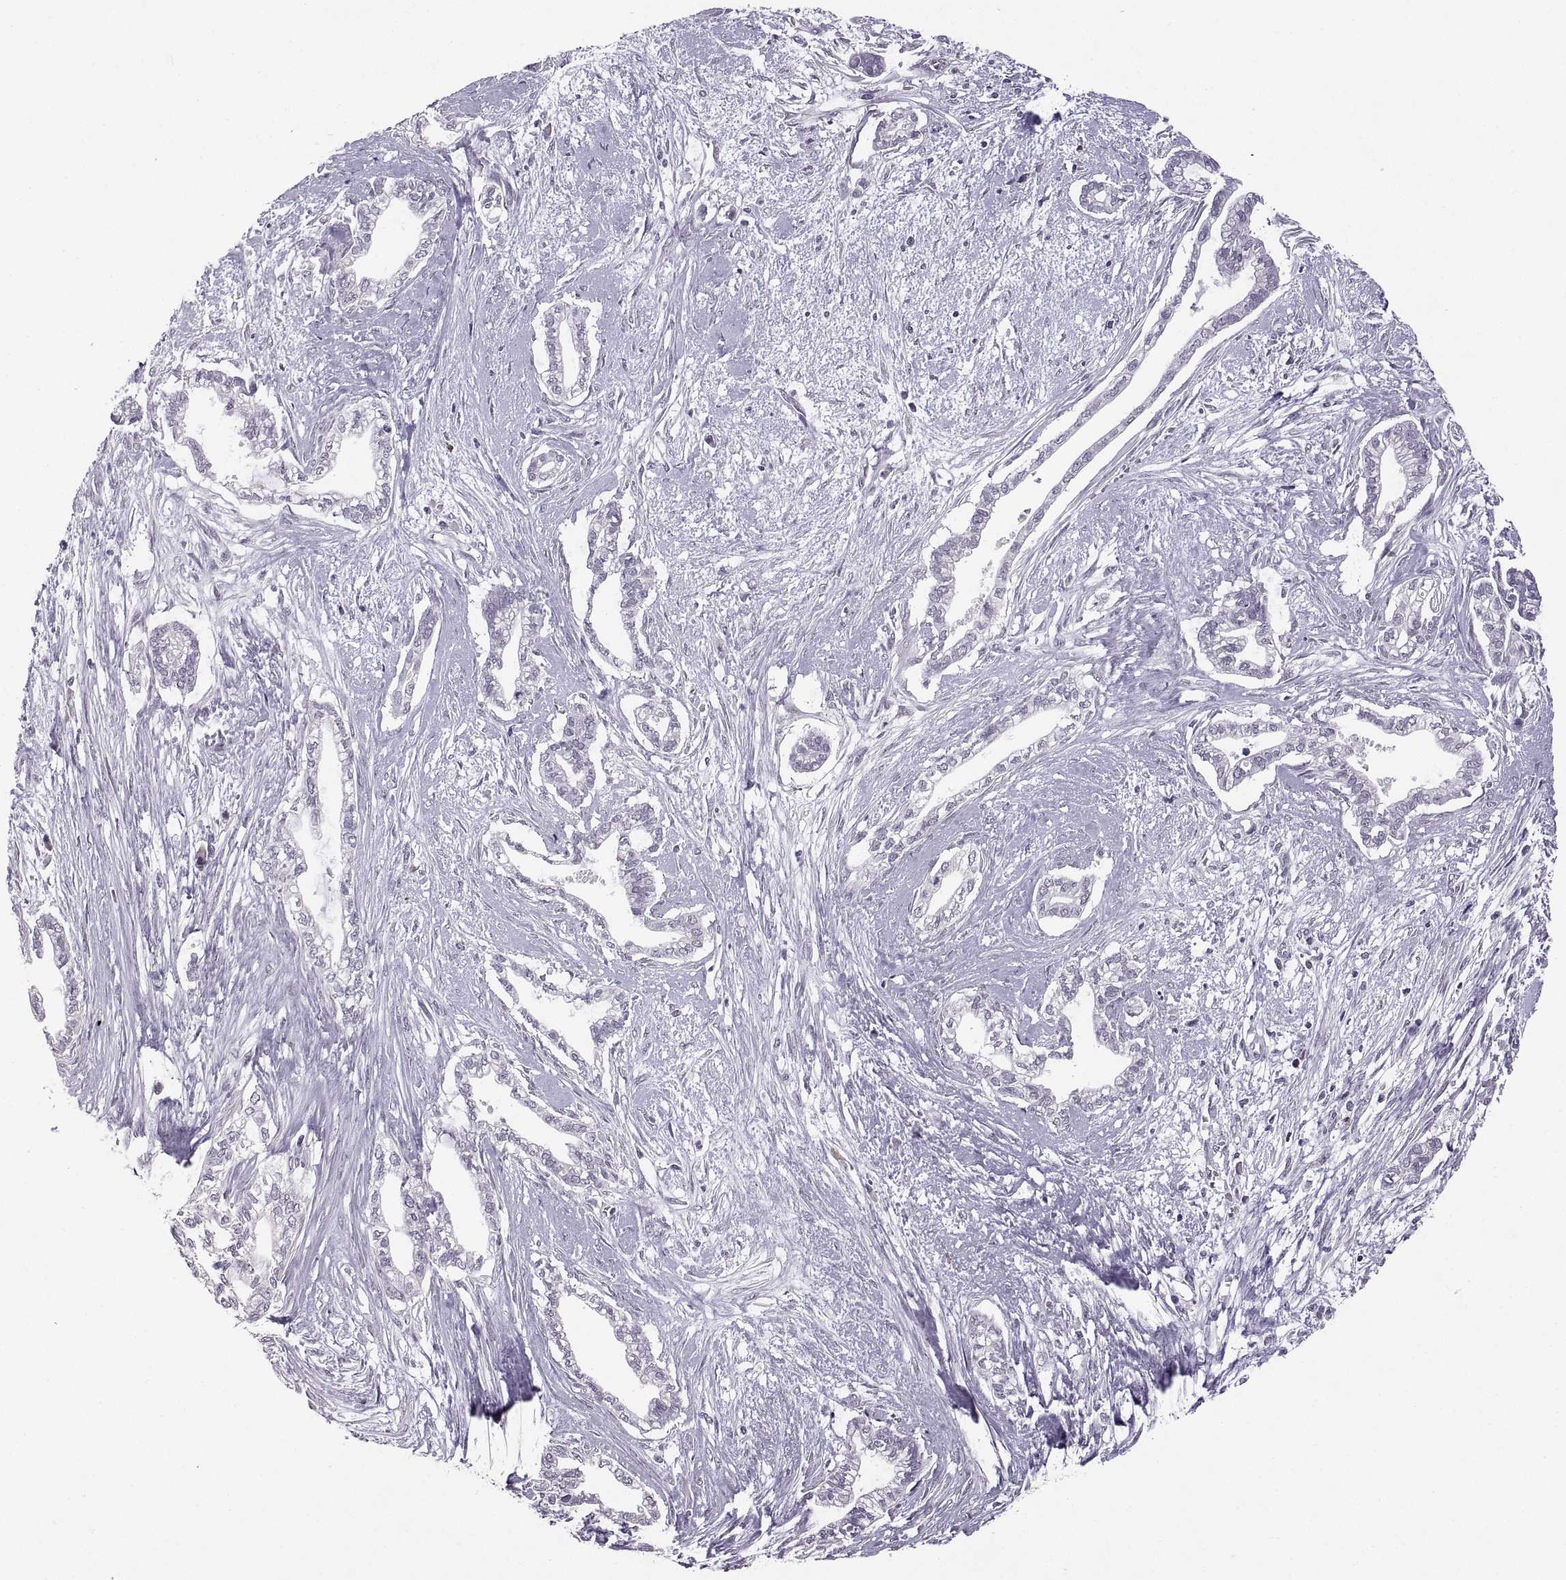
{"staining": {"intensity": "negative", "quantity": "none", "location": "none"}, "tissue": "cervical cancer", "cell_type": "Tumor cells", "image_type": "cancer", "snomed": [{"axis": "morphology", "description": "Adenocarcinoma, NOS"}, {"axis": "topography", "description": "Cervix"}], "caption": "High power microscopy histopathology image of an IHC histopathology image of adenocarcinoma (cervical), revealing no significant positivity in tumor cells. (Brightfield microscopy of DAB (3,3'-diaminobenzidine) immunohistochemistry at high magnification).", "gene": "NEK2", "patient": {"sex": "female", "age": 62}}